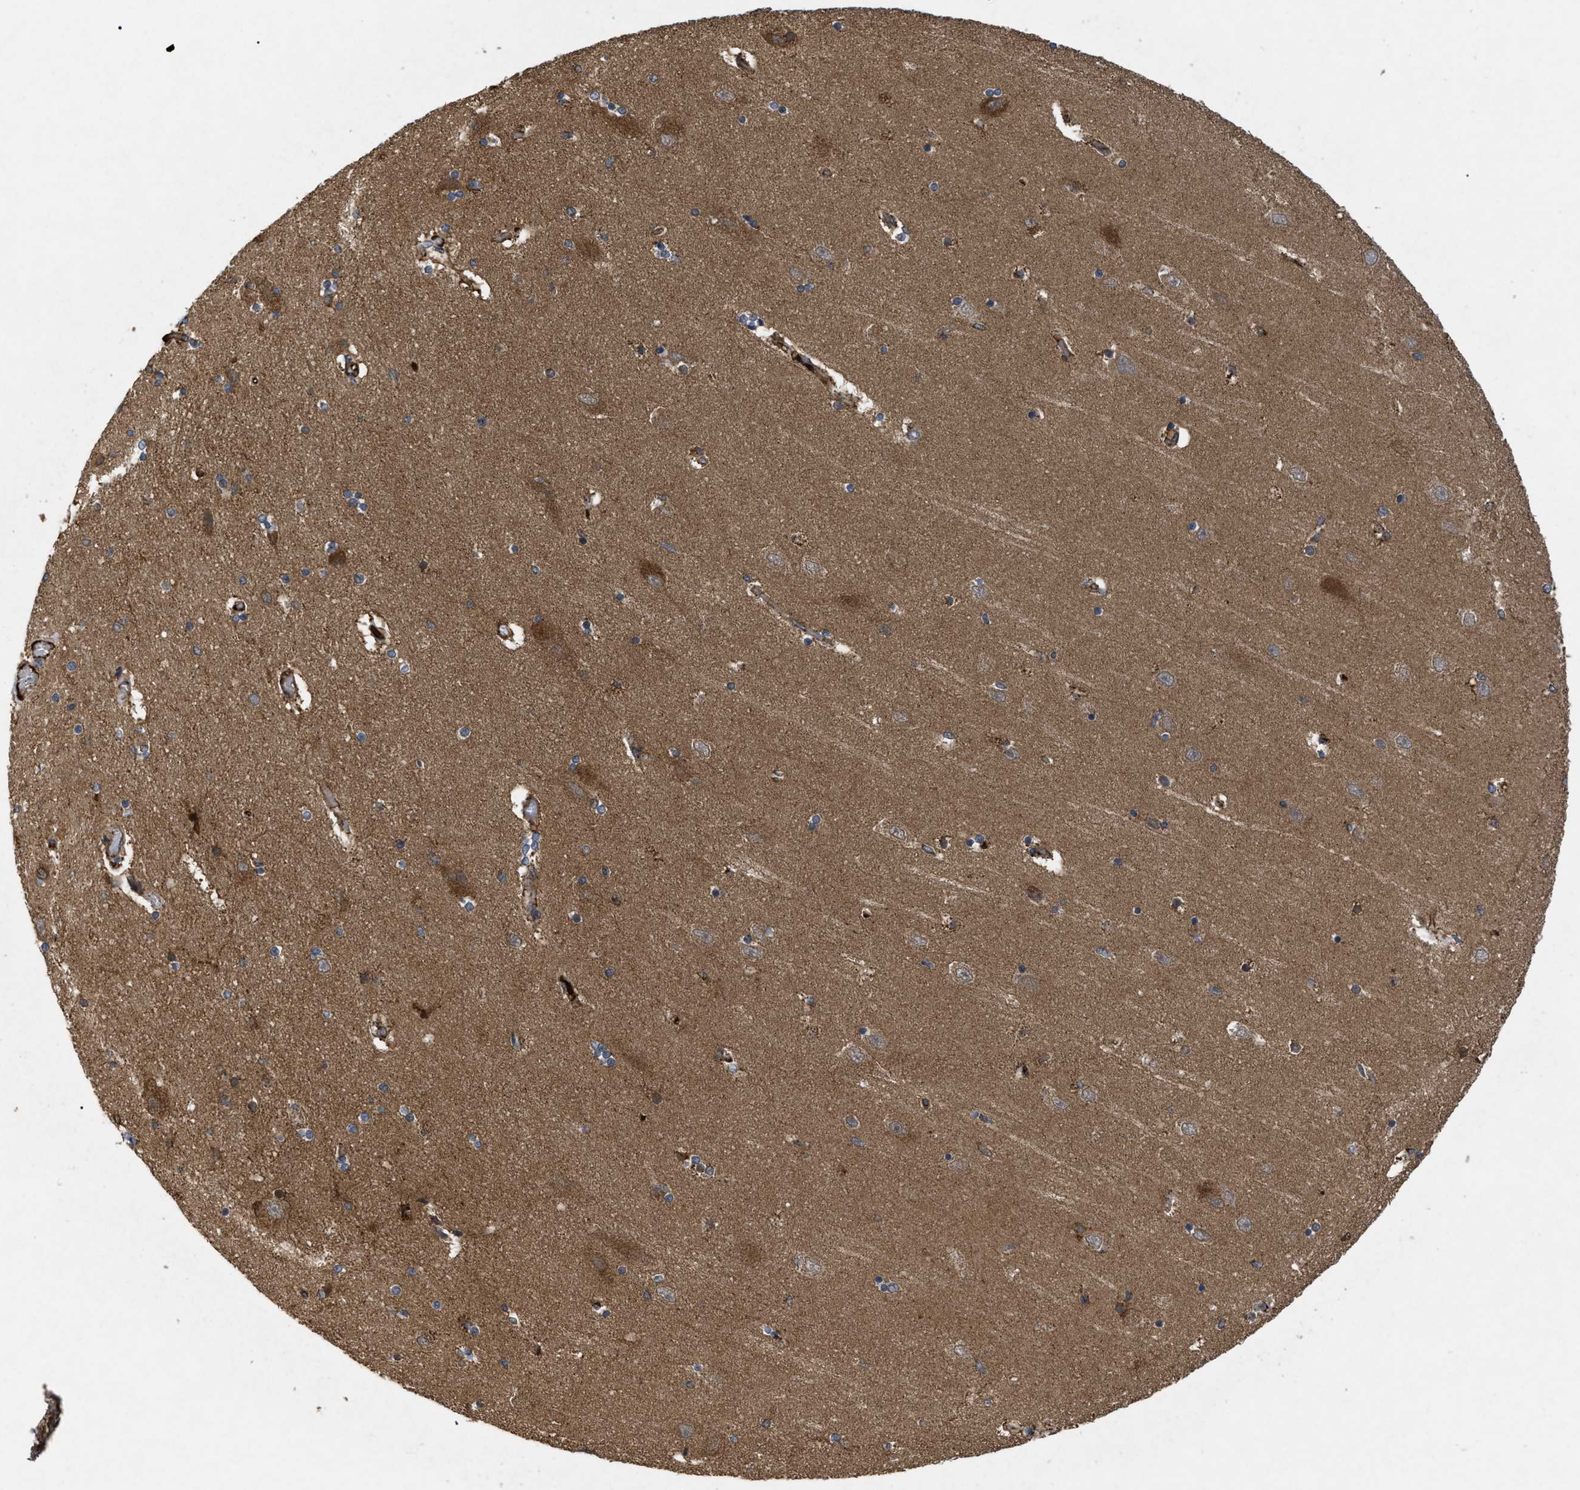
{"staining": {"intensity": "moderate", "quantity": "25%-75%", "location": "cytoplasmic/membranous"}, "tissue": "hippocampus", "cell_type": "Glial cells", "image_type": "normal", "snomed": [{"axis": "morphology", "description": "Normal tissue, NOS"}, {"axis": "topography", "description": "Hippocampus"}], "caption": "An image showing moderate cytoplasmic/membranous positivity in about 25%-75% of glial cells in benign hippocampus, as visualized by brown immunohistochemical staining.", "gene": "RAB2A", "patient": {"sex": "female", "age": 54}}